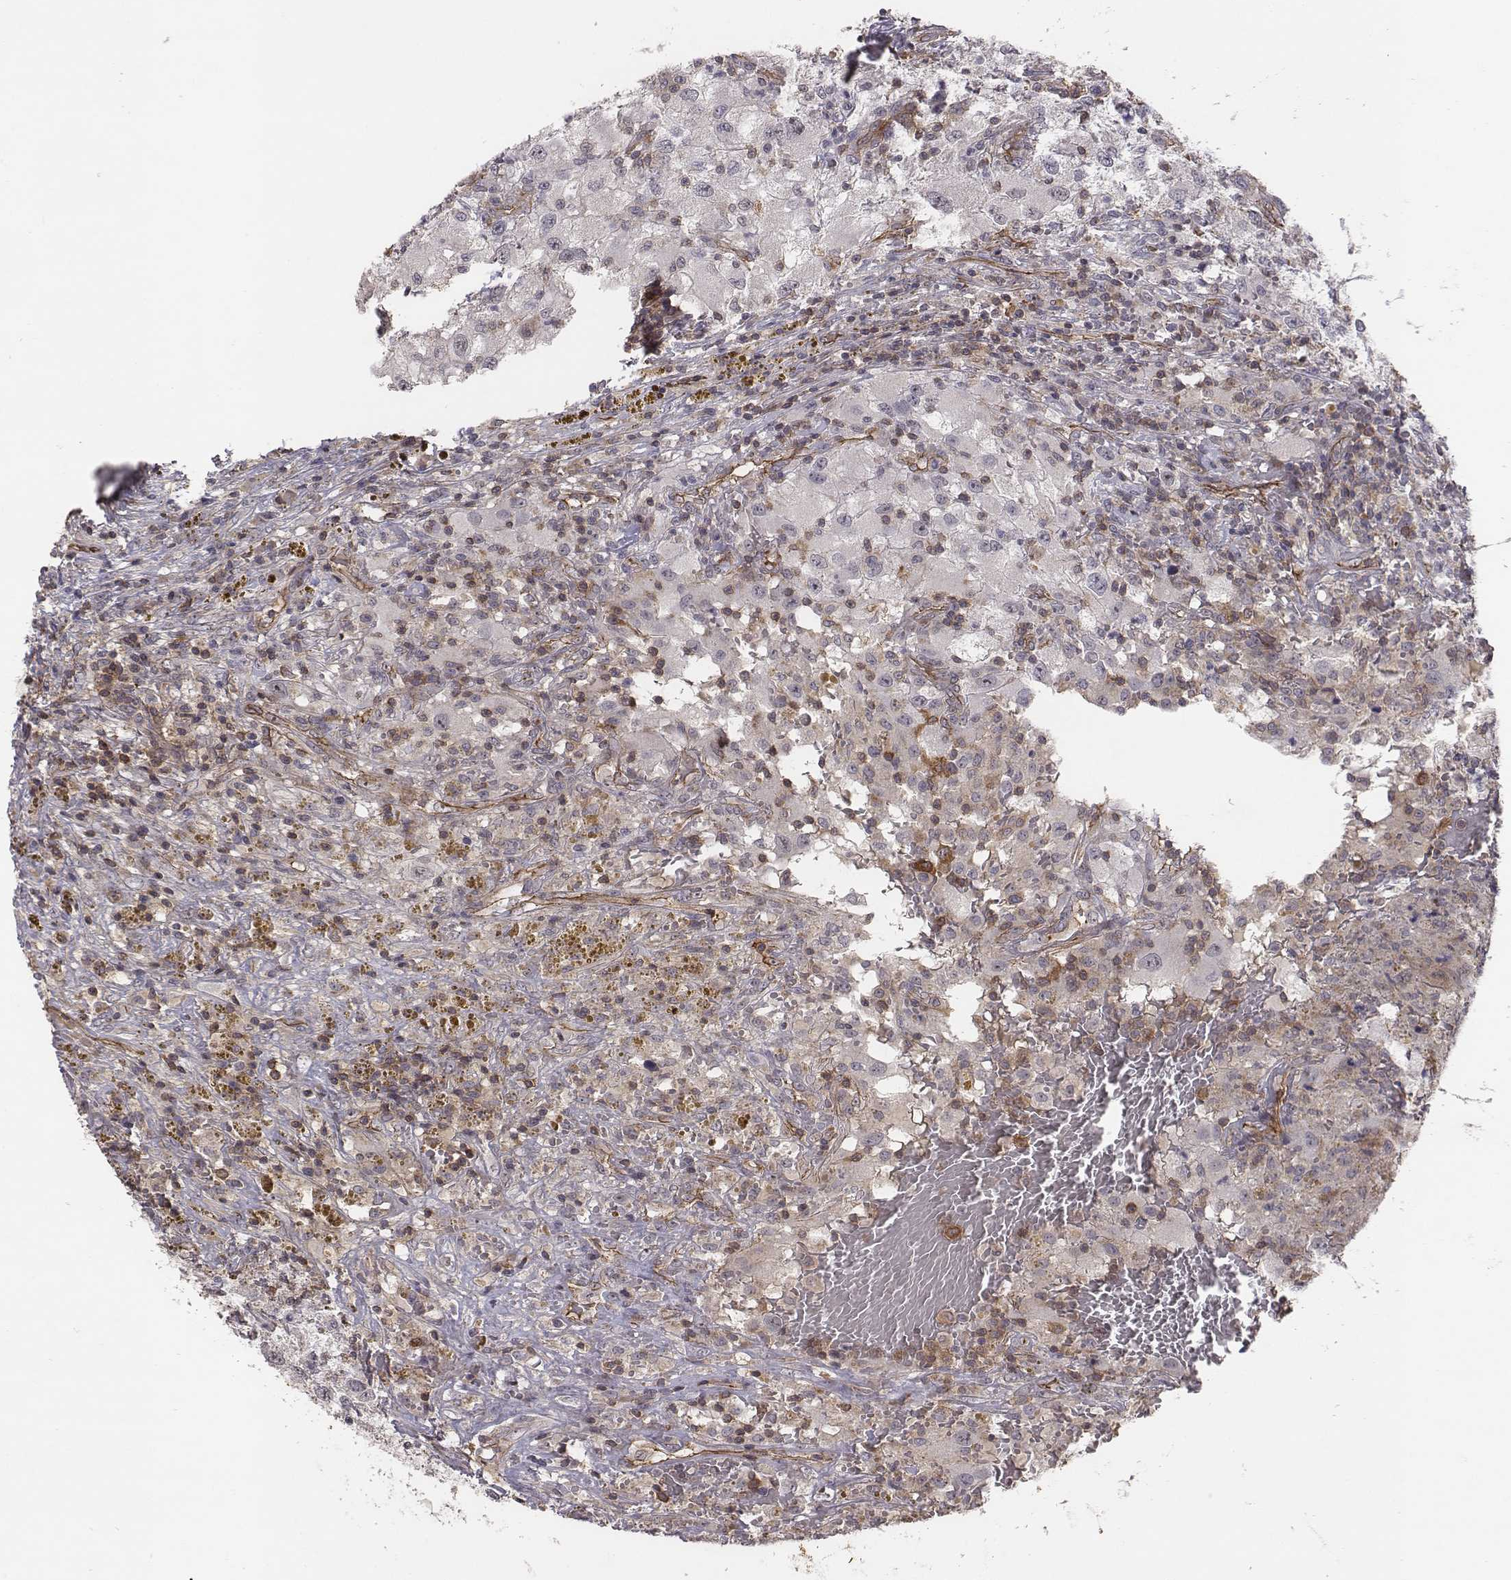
{"staining": {"intensity": "negative", "quantity": "none", "location": "none"}, "tissue": "renal cancer", "cell_type": "Tumor cells", "image_type": "cancer", "snomed": [{"axis": "morphology", "description": "Adenocarcinoma, NOS"}, {"axis": "topography", "description": "Kidney"}], "caption": "Immunohistochemistry micrograph of neoplastic tissue: renal adenocarcinoma stained with DAB demonstrates no significant protein positivity in tumor cells.", "gene": "PTPRG", "patient": {"sex": "female", "age": 67}}